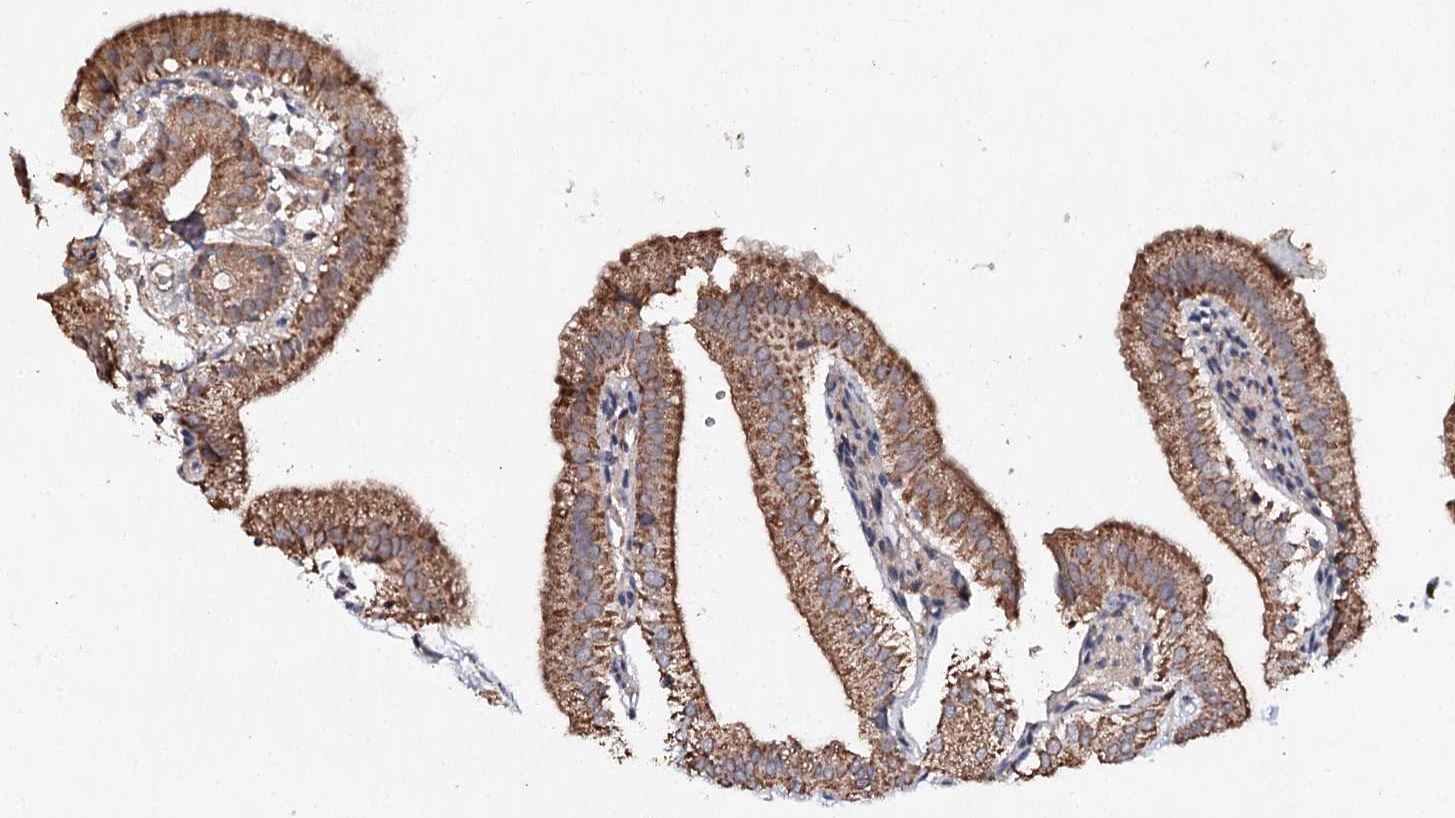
{"staining": {"intensity": "moderate", "quantity": ">75%", "location": "cytoplasmic/membranous"}, "tissue": "gallbladder", "cell_type": "Glandular cells", "image_type": "normal", "snomed": [{"axis": "morphology", "description": "Normal tissue, NOS"}, {"axis": "topography", "description": "Gallbladder"}], "caption": "DAB (3,3'-diaminobenzidine) immunohistochemical staining of benign gallbladder shows moderate cytoplasmic/membranous protein positivity in about >75% of glandular cells.", "gene": "PIK3CB", "patient": {"sex": "male", "age": 55}}